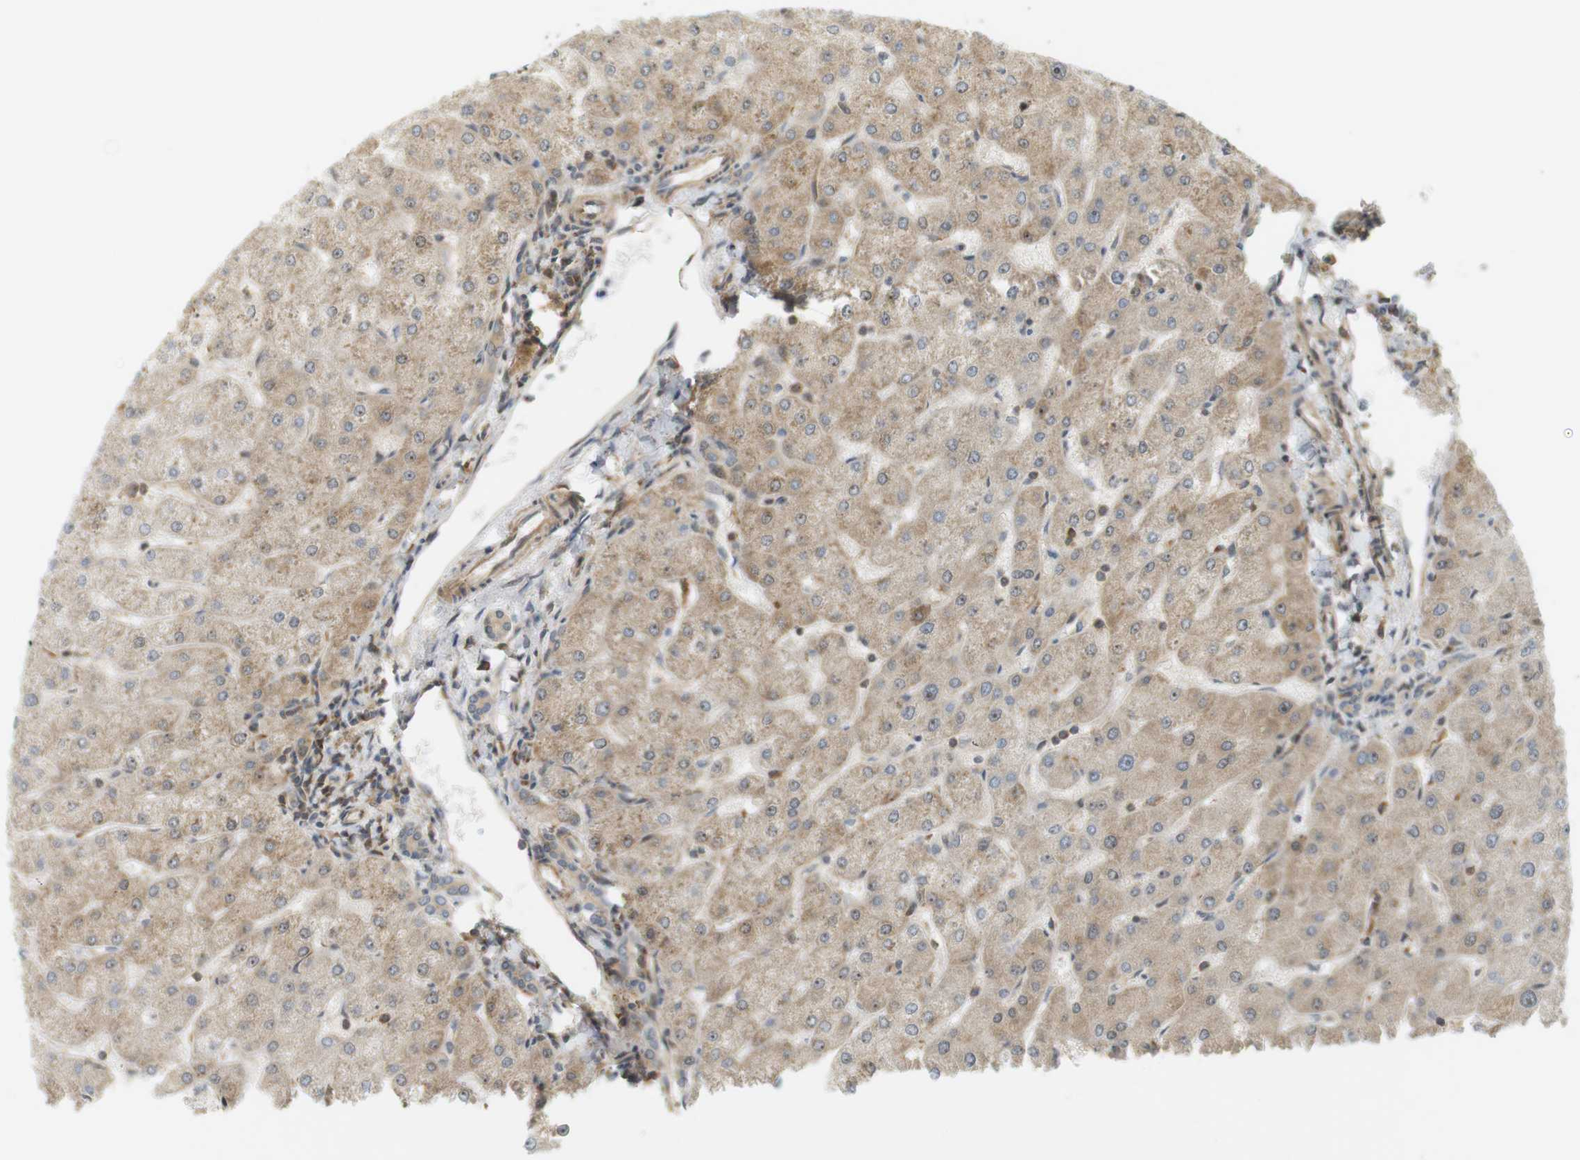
{"staining": {"intensity": "weak", "quantity": ">75%", "location": "cytoplasmic/membranous"}, "tissue": "liver", "cell_type": "Cholangiocytes", "image_type": "normal", "snomed": [{"axis": "morphology", "description": "Normal tissue, NOS"}, {"axis": "topography", "description": "Liver"}], "caption": "Benign liver was stained to show a protein in brown. There is low levels of weak cytoplasmic/membranous positivity in about >75% of cholangiocytes.", "gene": "PA2G4", "patient": {"sex": "male", "age": 67}}